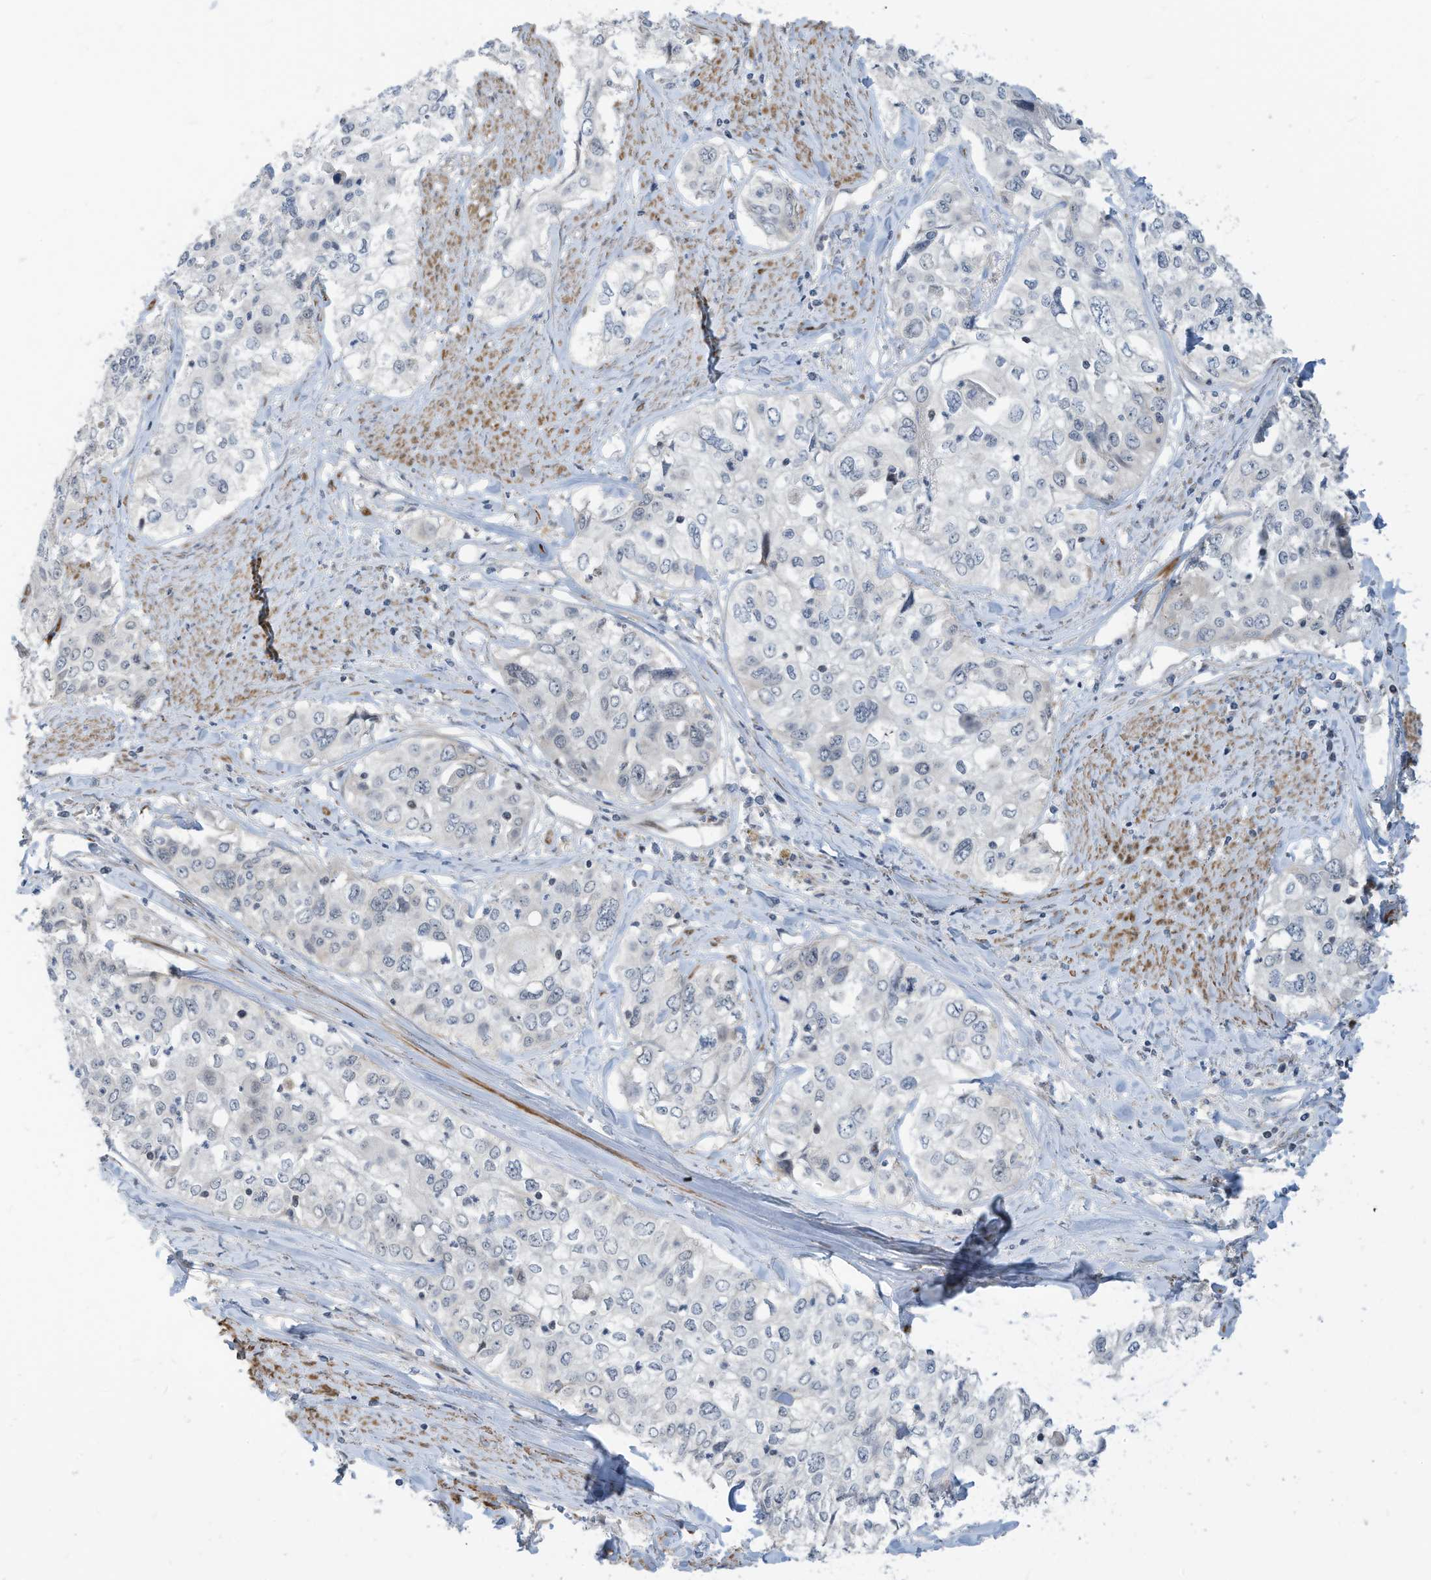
{"staining": {"intensity": "negative", "quantity": "none", "location": "none"}, "tissue": "cervical cancer", "cell_type": "Tumor cells", "image_type": "cancer", "snomed": [{"axis": "morphology", "description": "Squamous cell carcinoma, NOS"}, {"axis": "topography", "description": "Cervix"}], "caption": "High power microscopy photomicrograph of an IHC photomicrograph of cervical cancer, revealing no significant positivity in tumor cells. The staining was performed using DAB (3,3'-diaminobenzidine) to visualize the protein expression in brown, while the nuclei were stained in blue with hematoxylin (Magnification: 20x).", "gene": "GPATCH3", "patient": {"sex": "female", "age": 31}}